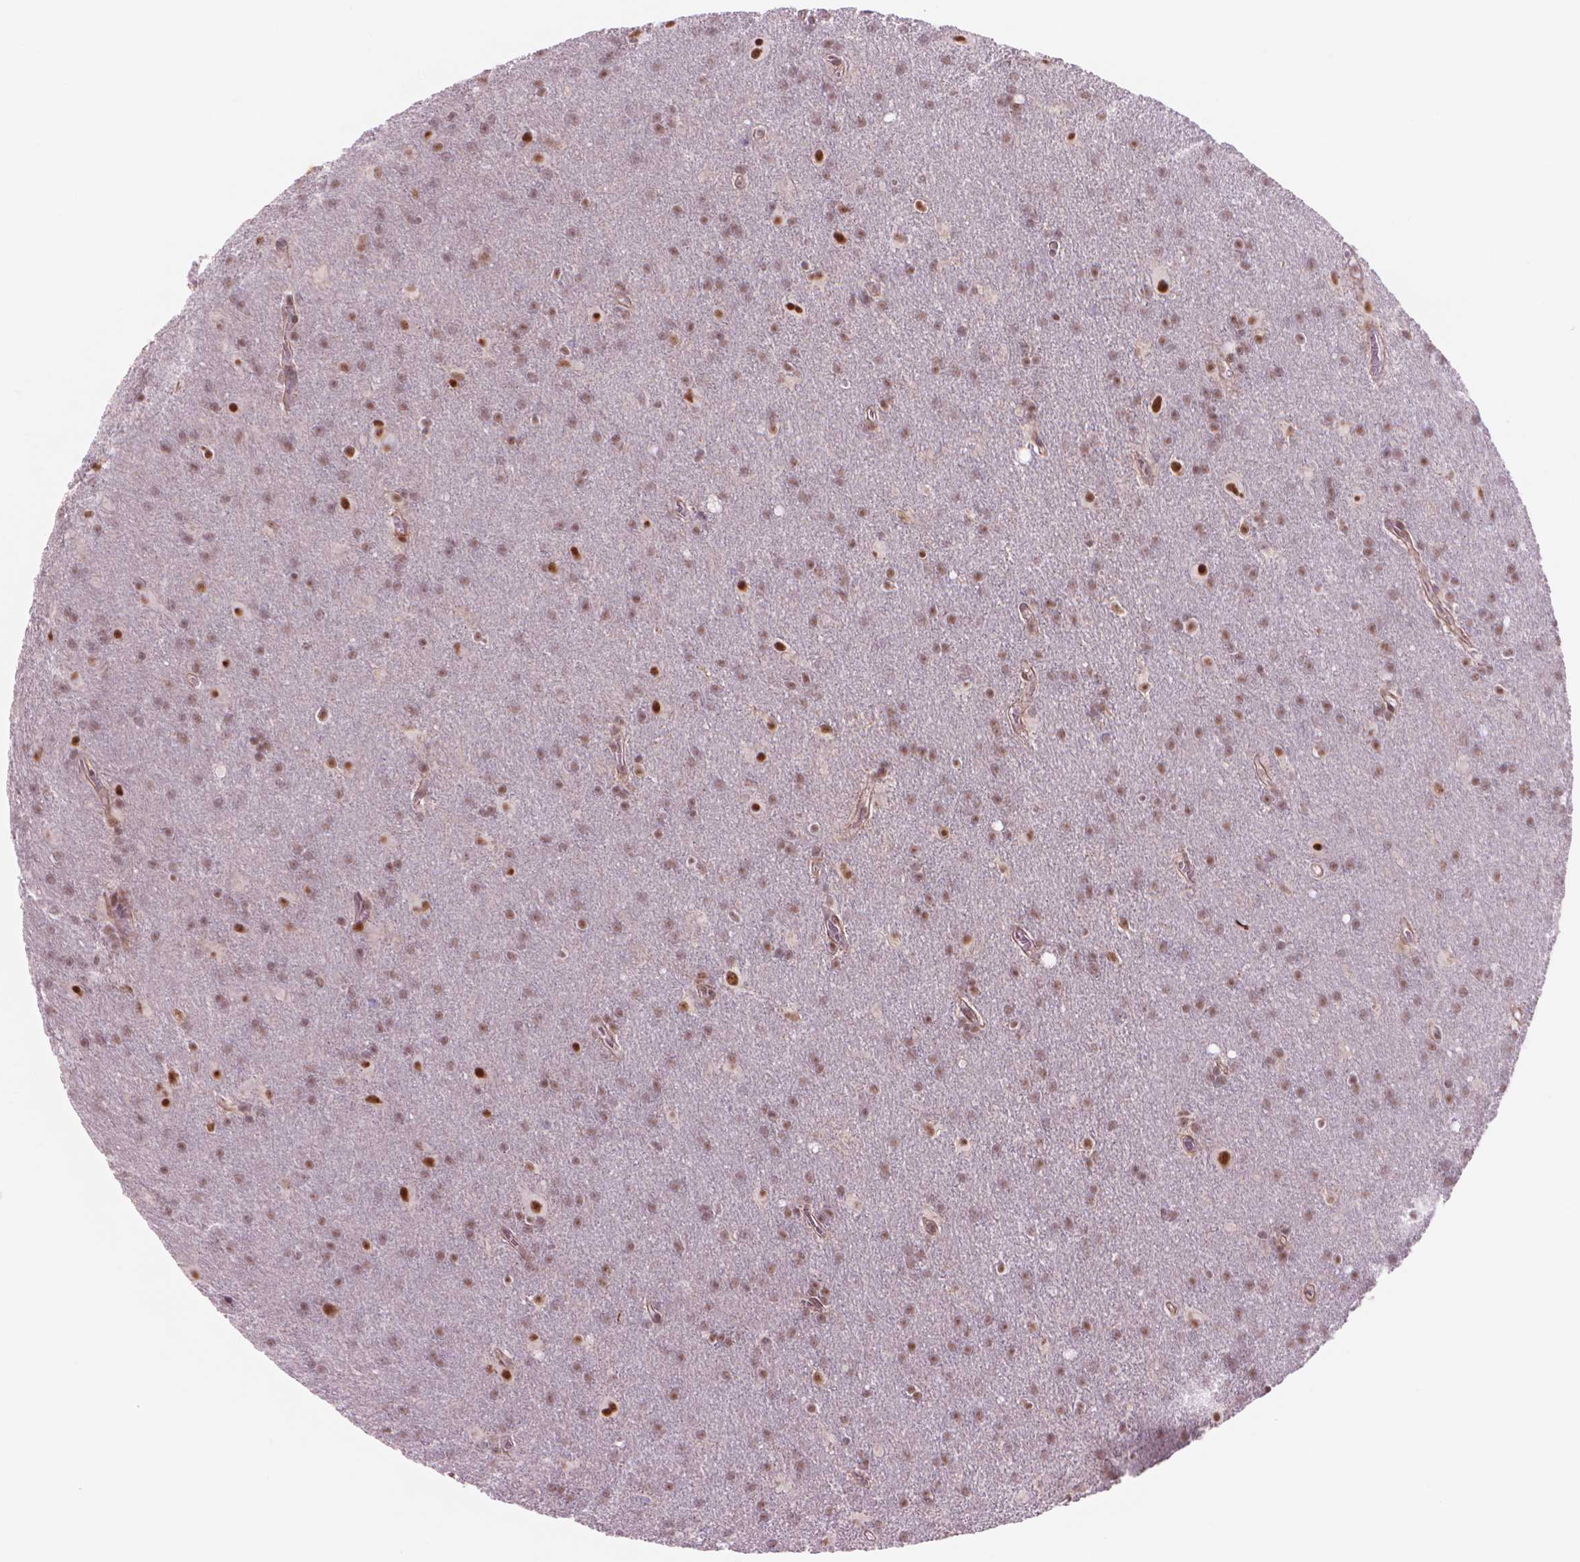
{"staining": {"intensity": "moderate", "quantity": ">75%", "location": "nuclear"}, "tissue": "glioma", "cell_type": "Tumor cells", "image_type": "cancer", "snomed": [{"axis": "morphology", "description": "Glioma, malignant, Low grade"}, {"axis": "topography", "description": "Brain"}], "caption": "Low-grade glioma (malignant) was stained to show a protein in brown. There is medium levels of moderate nuclear positivity in about >75% of tumor cells.", "gene": "POLR3D", "patient": {"sex": "male", "age": 58}}